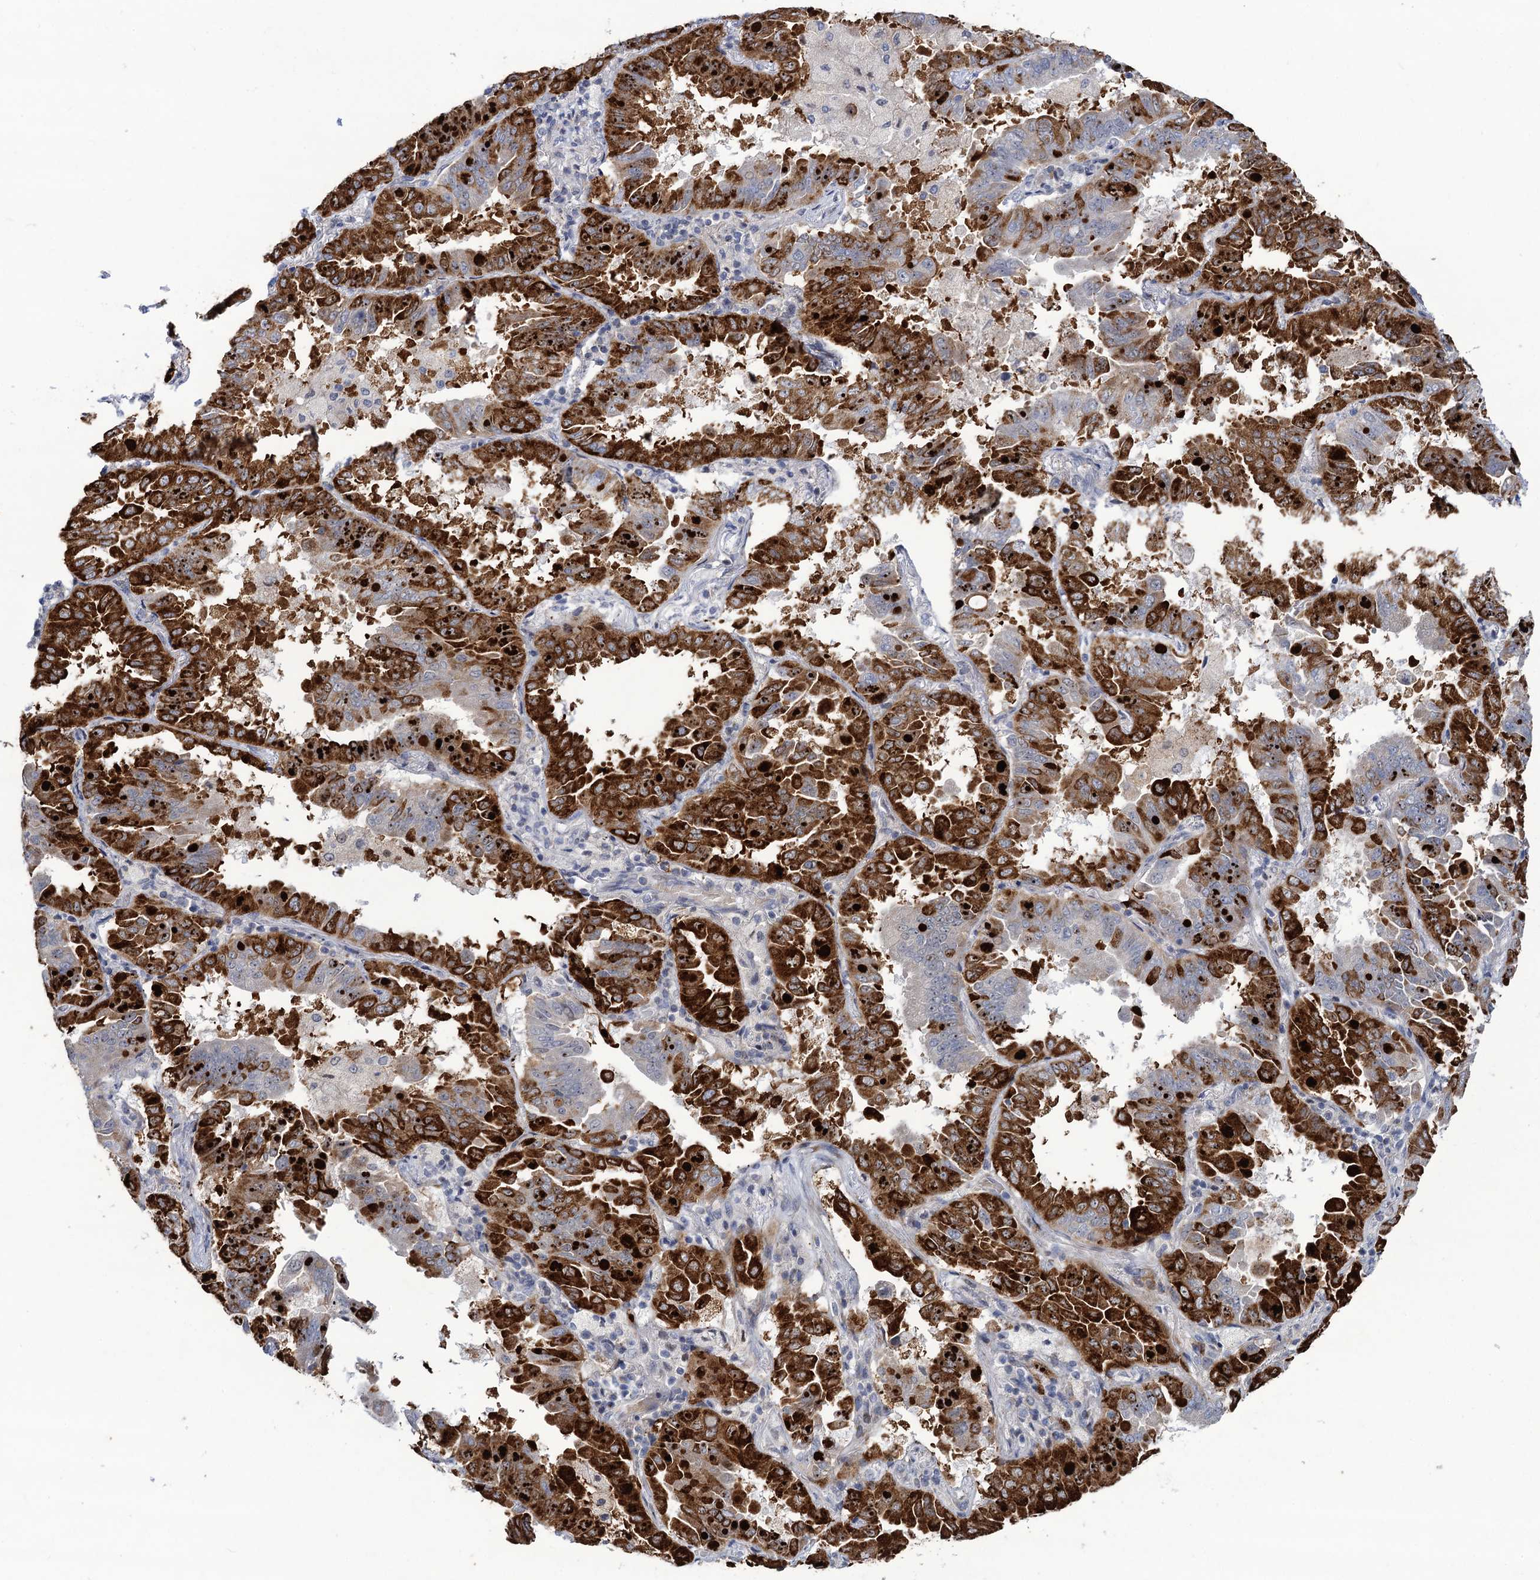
{"staining": {"intensity": "strong", "quantity": "25%-75%", "location": "cytoplasmic/membranous"}, "tissue": "lung cancer", "cell_type": "Tumor cells", "image_type": "cancer", "snomed": [{"axis": "morphology", "description": "Adenocarcinoma, NOS"}, {"axis": "topography", "description": "Lung"}], "caption": "This is an image of immunohistochemistry (IHC) staining of lung adenocarcinoma, which shows strong staining in the cytoplasmic/membranous of tumor cells.", "gene": "QPCTL", "patient": {"sex": "male", "age": 64}}